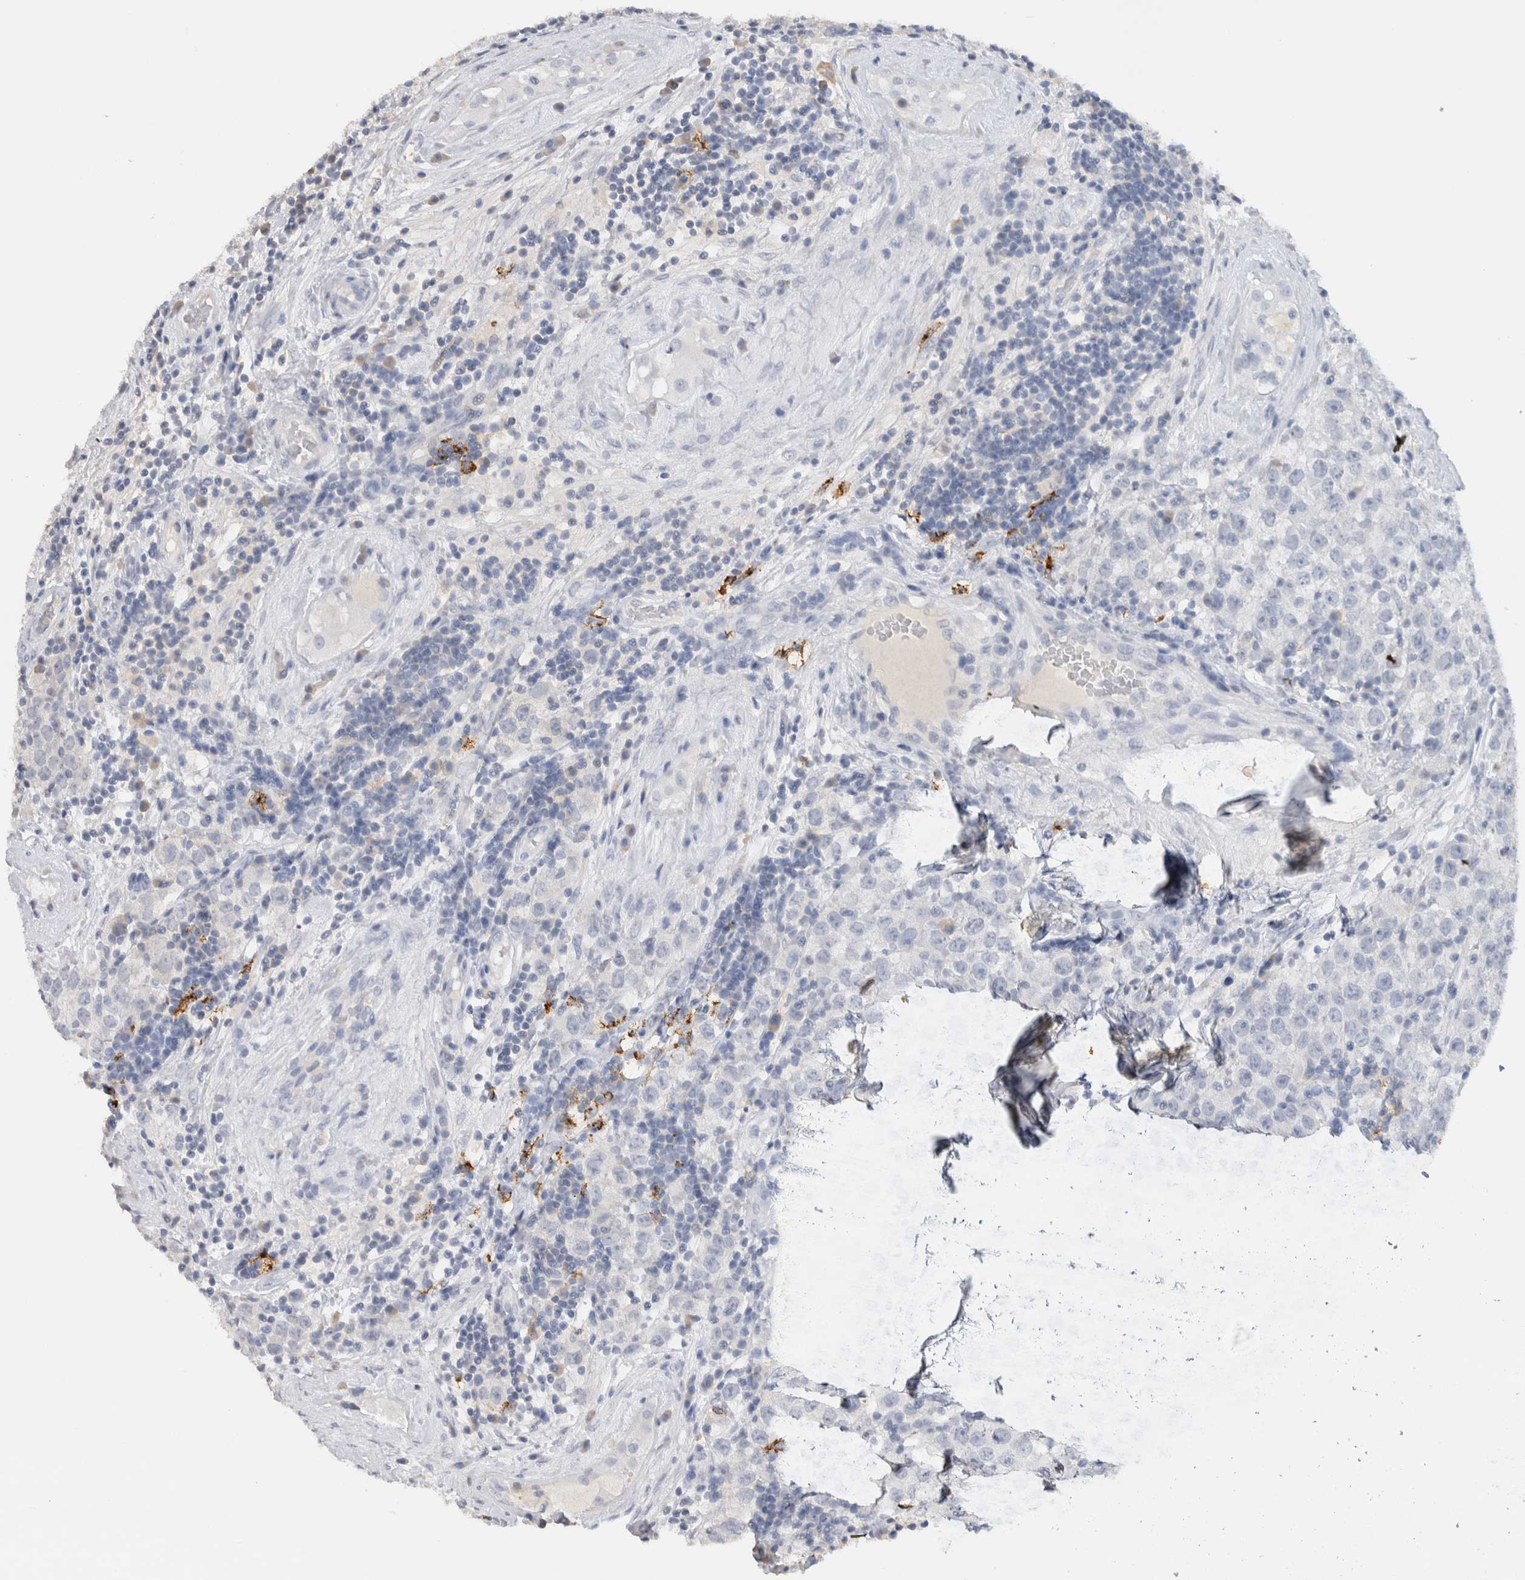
{"staining": {"intensity": "negative", "quantity": "none", "location": "none"}, "tissue": "testis cancer", "cell_type": "Tumor cells", "image_type": "cancer", "snomed": [{"axis": "morphology", "description": "Seminoma, NOS"}, {"axis": "morphology", "description": "Carcinoma, Embryonal, NOS"}, {"axis": "topography", "description": "Testis"}], "caption": "This is an IHC histopathology image of human testis cancer (embryonal carcinoma). There is no positivity in tumor cells.", "gene": "LAMP3", "patient": {"sex": "male", "age": 28}}